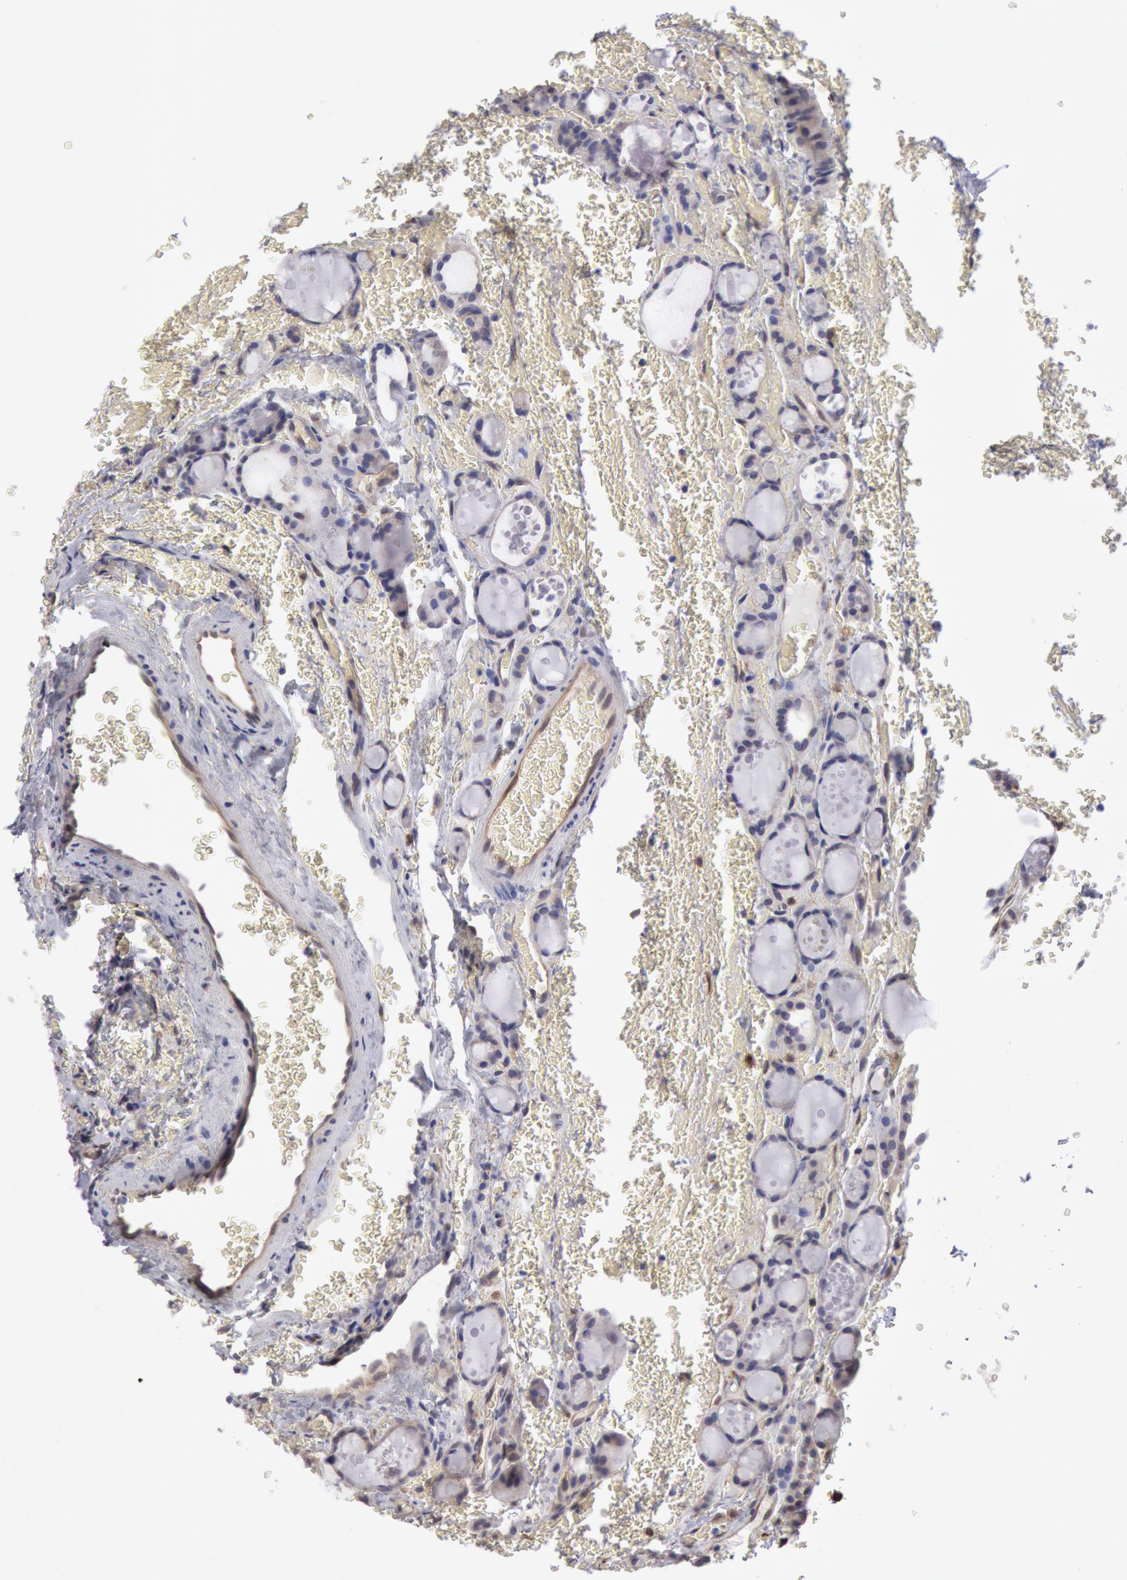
{"staining": {"intensity": "negative", "quantity": "none", "location": "none"}, "tissue": "thyroid cancer", "cell_type": "Tumor cells", "image_type": "cancer", "snomed": [{"axis": "morphology", "description": "Follicular adenoma carcinoma, NOS"}, {"axis": "topography", "description": "Thyroid gland"}], "caption": "IHC histopathology image of thyroid cancer stained for a protein (brown), which reveals no positivity in tumor cells.", "gene": "CCDC50", "patient": {"sex": "female", "age": 71}}